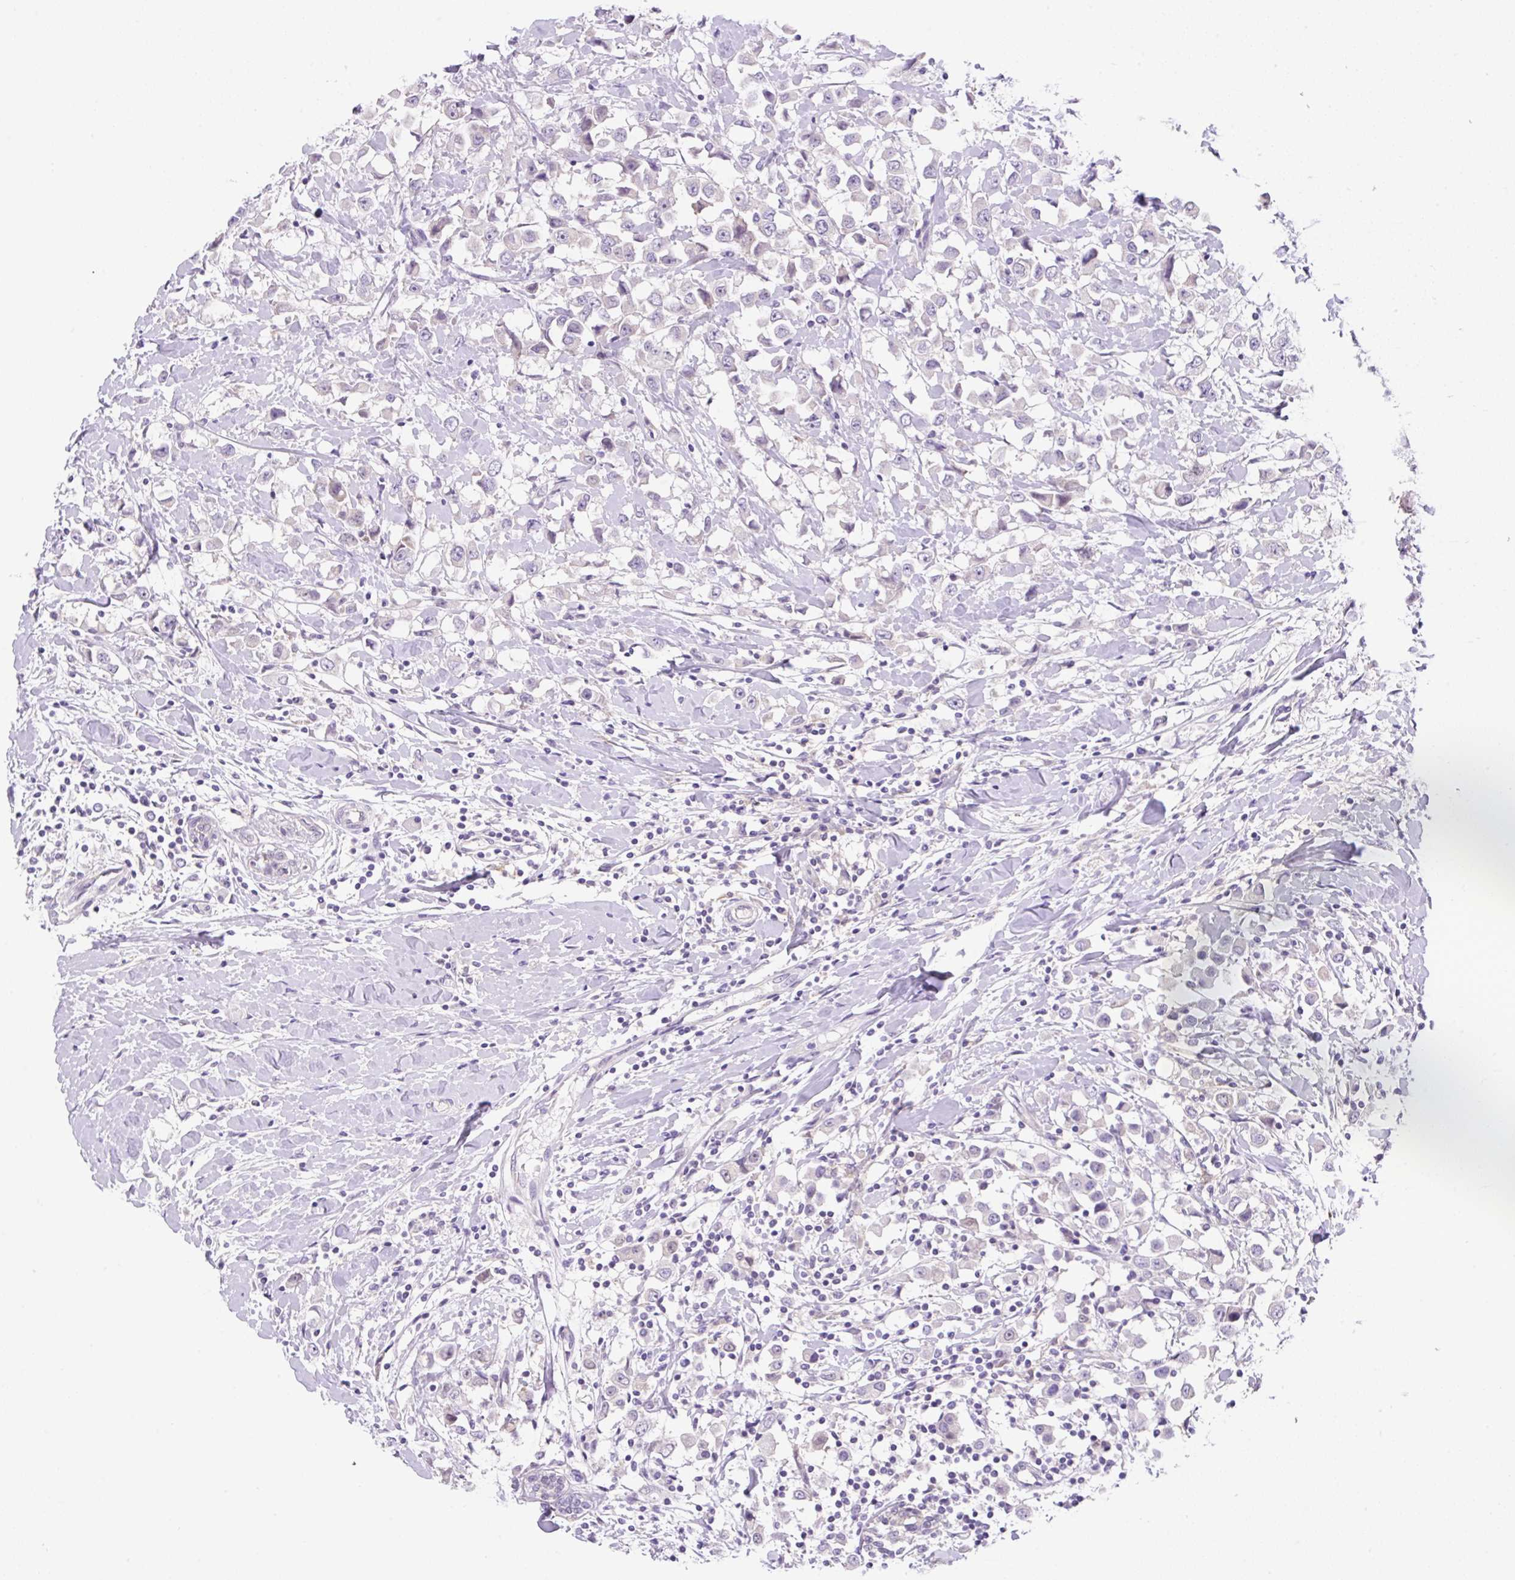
{"staining": {"intensity": "negative", "quantity": "none", "location": "none"}, "tissue": "breast cancer", "cell_type": "Tumor cells", "image_type": "cancer", "snomed": [{"axis": "morphology", "description": "Duct carcinoma"}, {"axis": "topography", "description": "Breast"}], "caption": "The micrograph reveals no significant expression in tumor cells of breast cancer (intraductal carcinoma). (DAB (3,3'-diaminobenzidine) immunohistochemistry with hematoxylin counter stain).", "gene": "CAMK2B", "patient": {"sex": "female", "age": 61}}